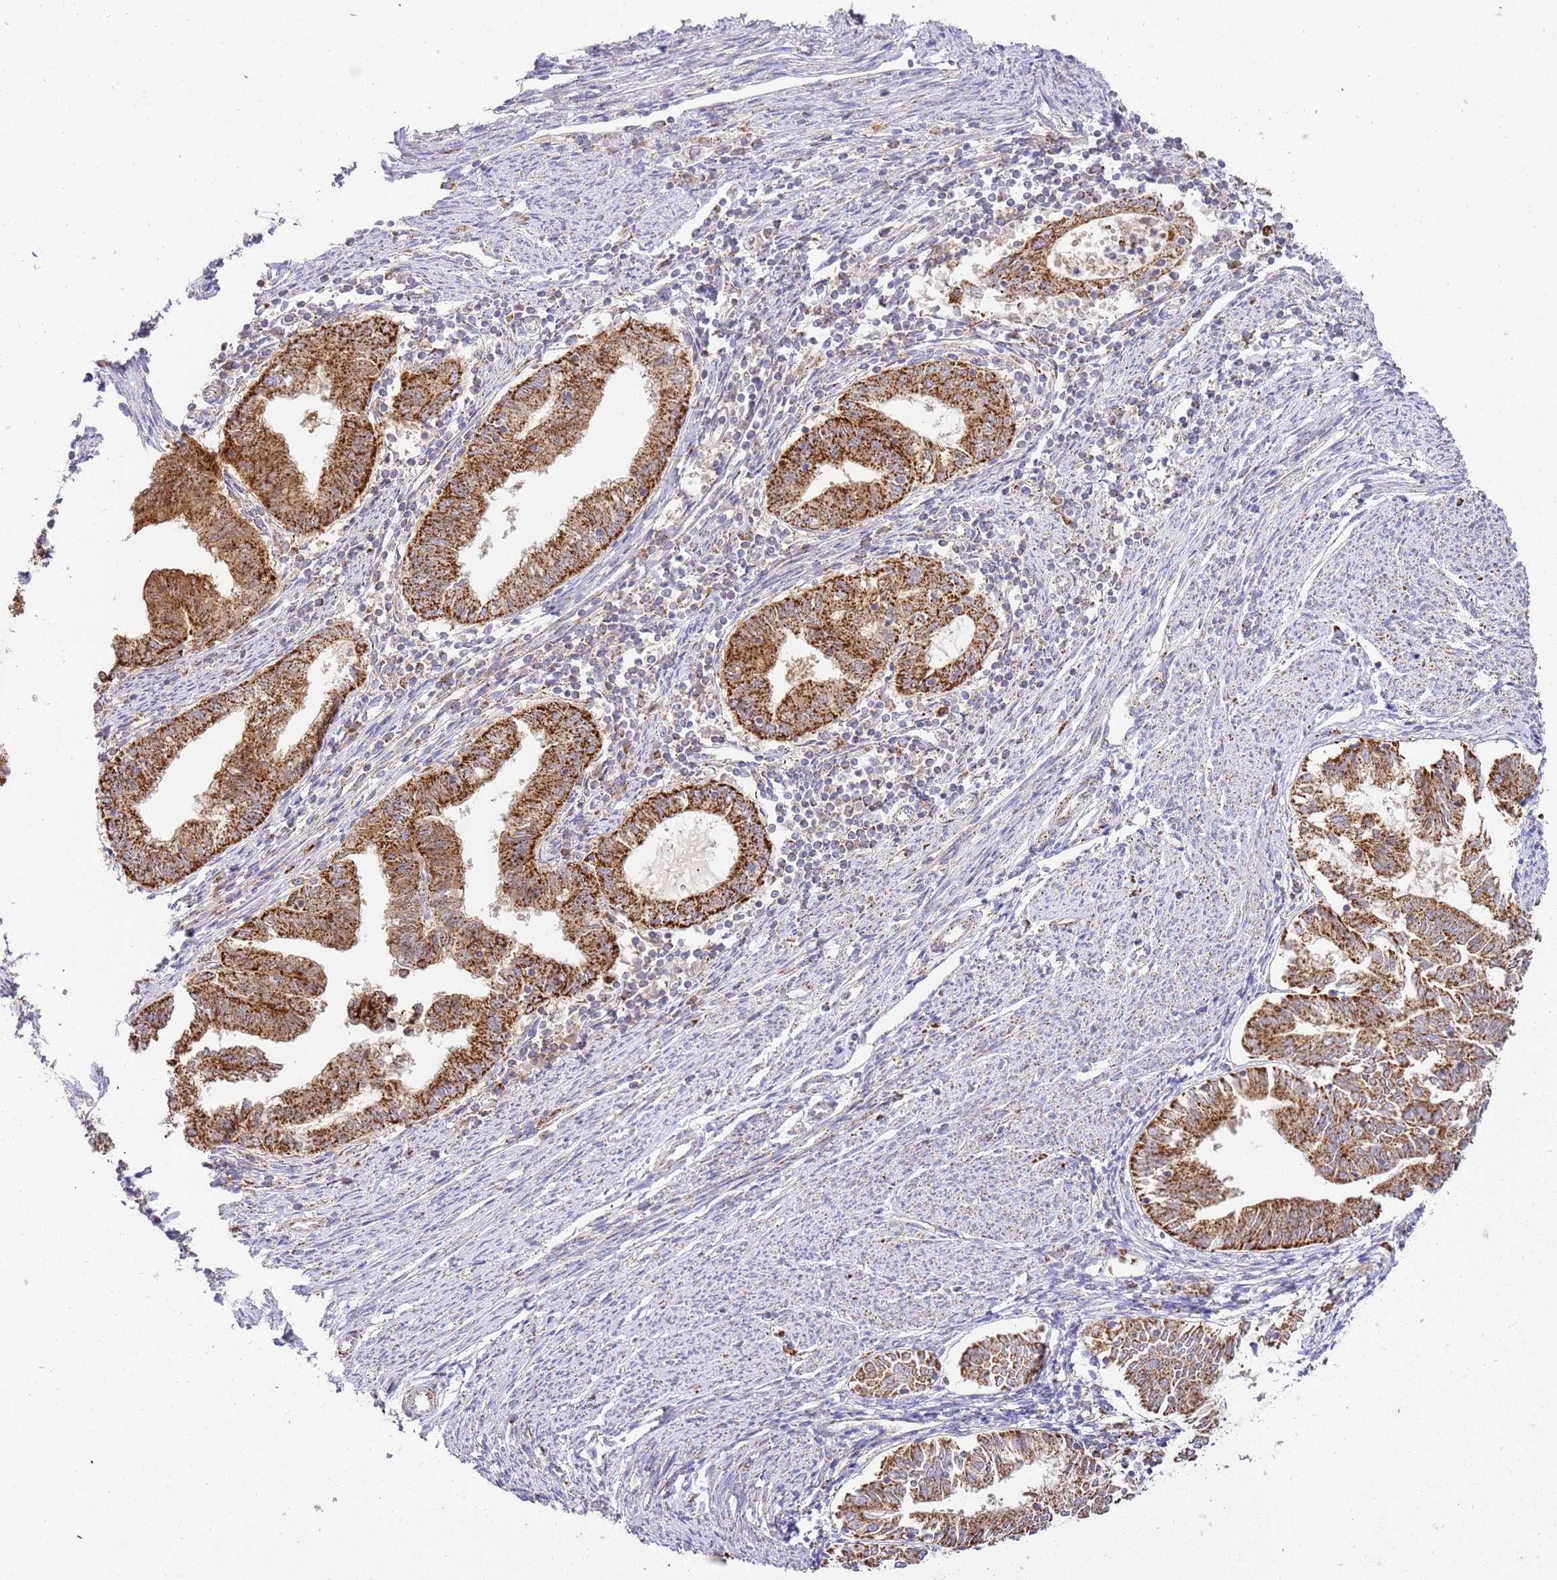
{"staining": {"intensity": "strong", "quantity": ">75%", "location": "cytoplasmic/membranous"}, "tissue": "endometrial cancer", "cell_type": "Tumor cells", "image_type": "cancer", "snomed": [{"axis": "morphology", "description": "Adenocarcinoma, NOS"}, {"axis": "topography", "description": "Endometrium"}], "caption": "Tumor cells demonstrate strong cytoplasmic/membranous staining in about >75% of cells in endometrial cancer.", "gene": "ZBTB39", "patient": {"sex": "female", "age": 79}}